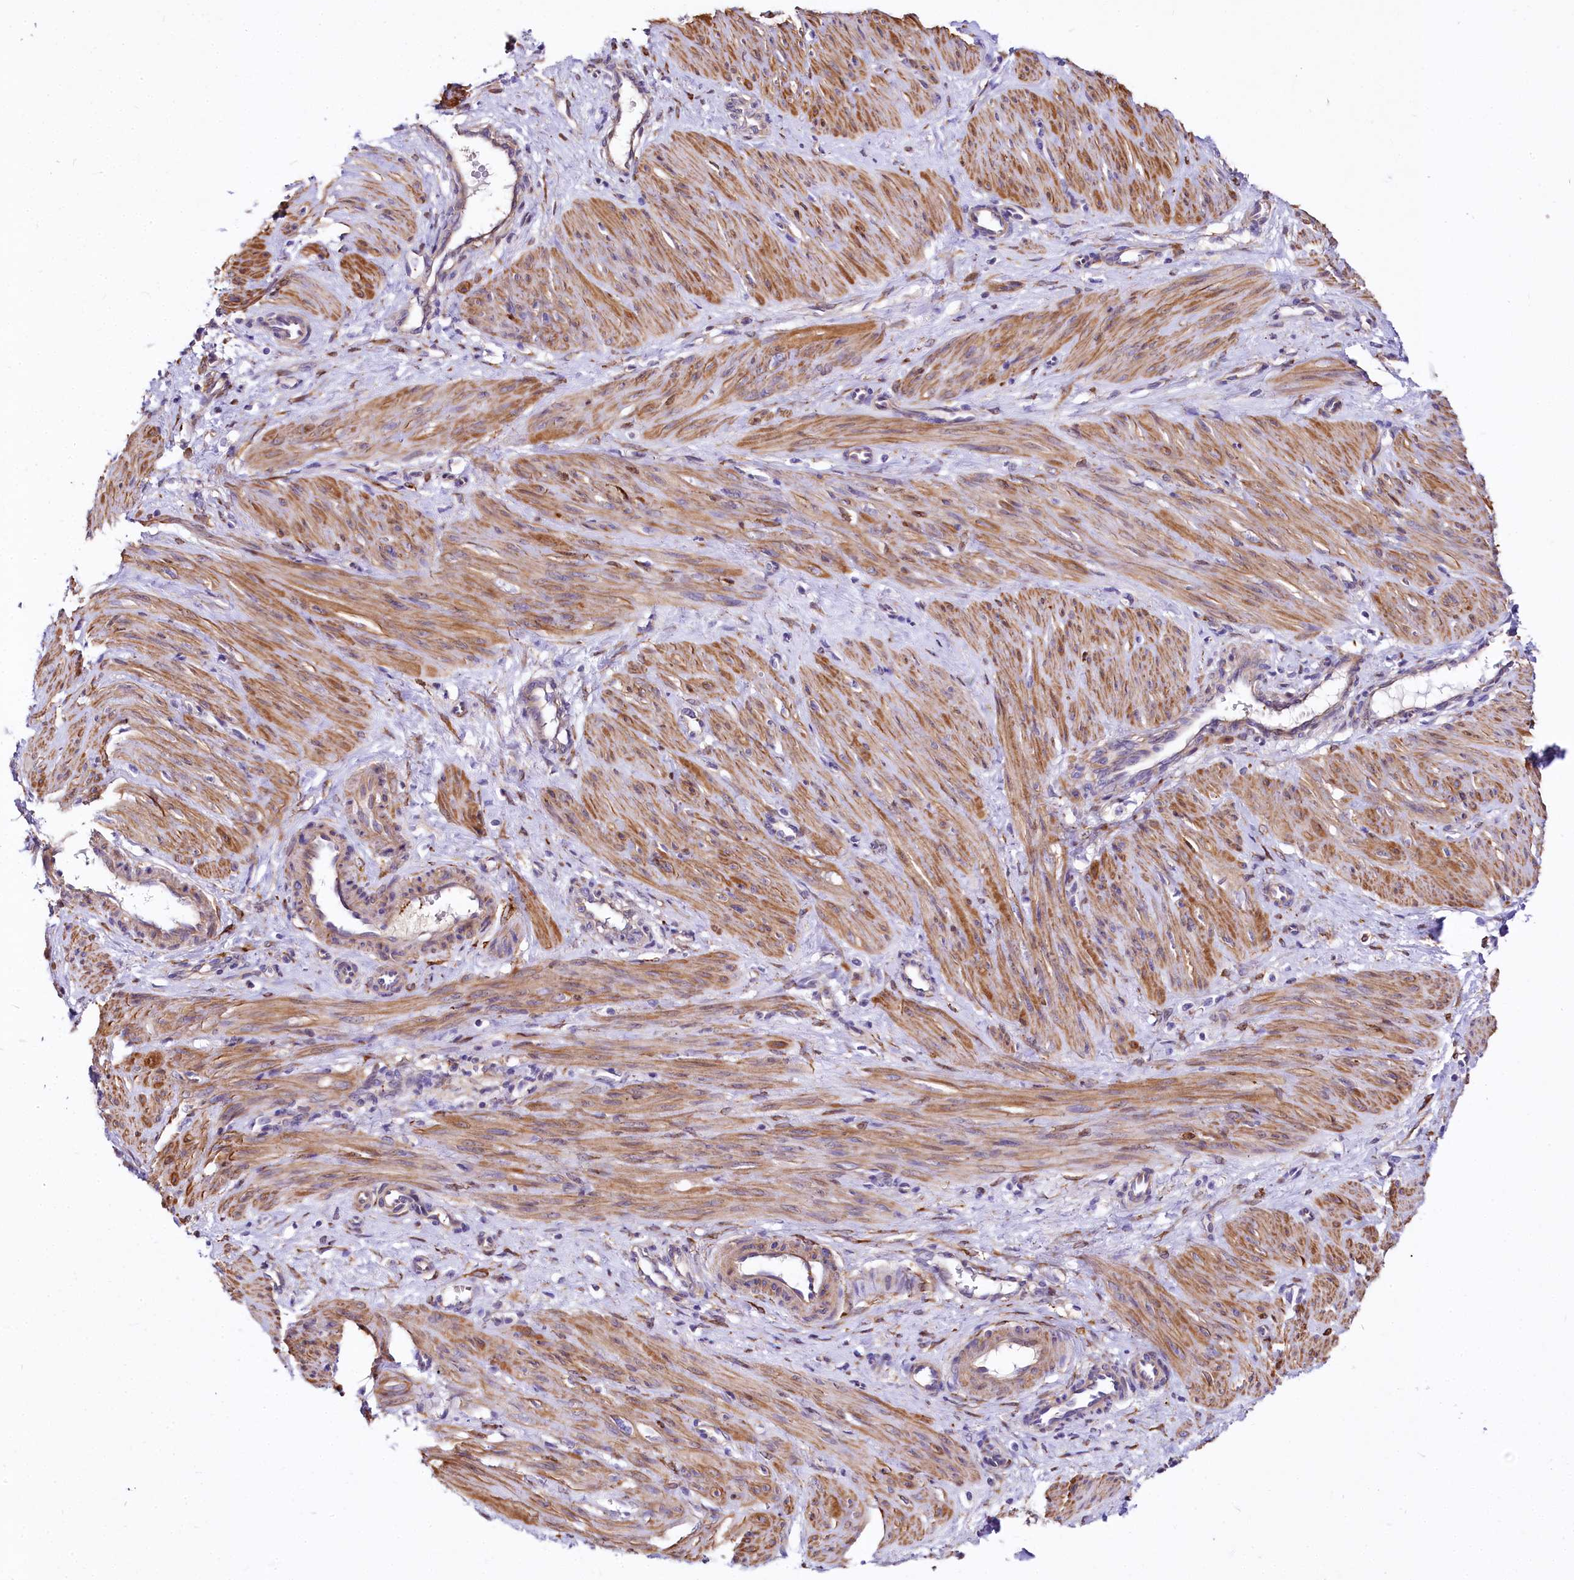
{"staining": {"intensity": "moderate", "quantity": ">75%", "location": "cytoplasmic/membranous"}, "tissue": "smooth muscle", "cell_type": "Smooth muscle cells", "image_type": "normal", "snomed": [{"axis": "morphology", "description": "Normal tissue, NOS"}, {"axis": "topography", "description": "Endometrium"}], "caption": "Immunohistochemistry photomicrograph of normal smooth muscle stained for a protein (brown), which shows medium levels of moderate cytoplasmic/membranous positivity in approximately >75% of smooth muscle cells.", "gene": "FCHSD2", "patient": {"sex": "female", "age": 33}}